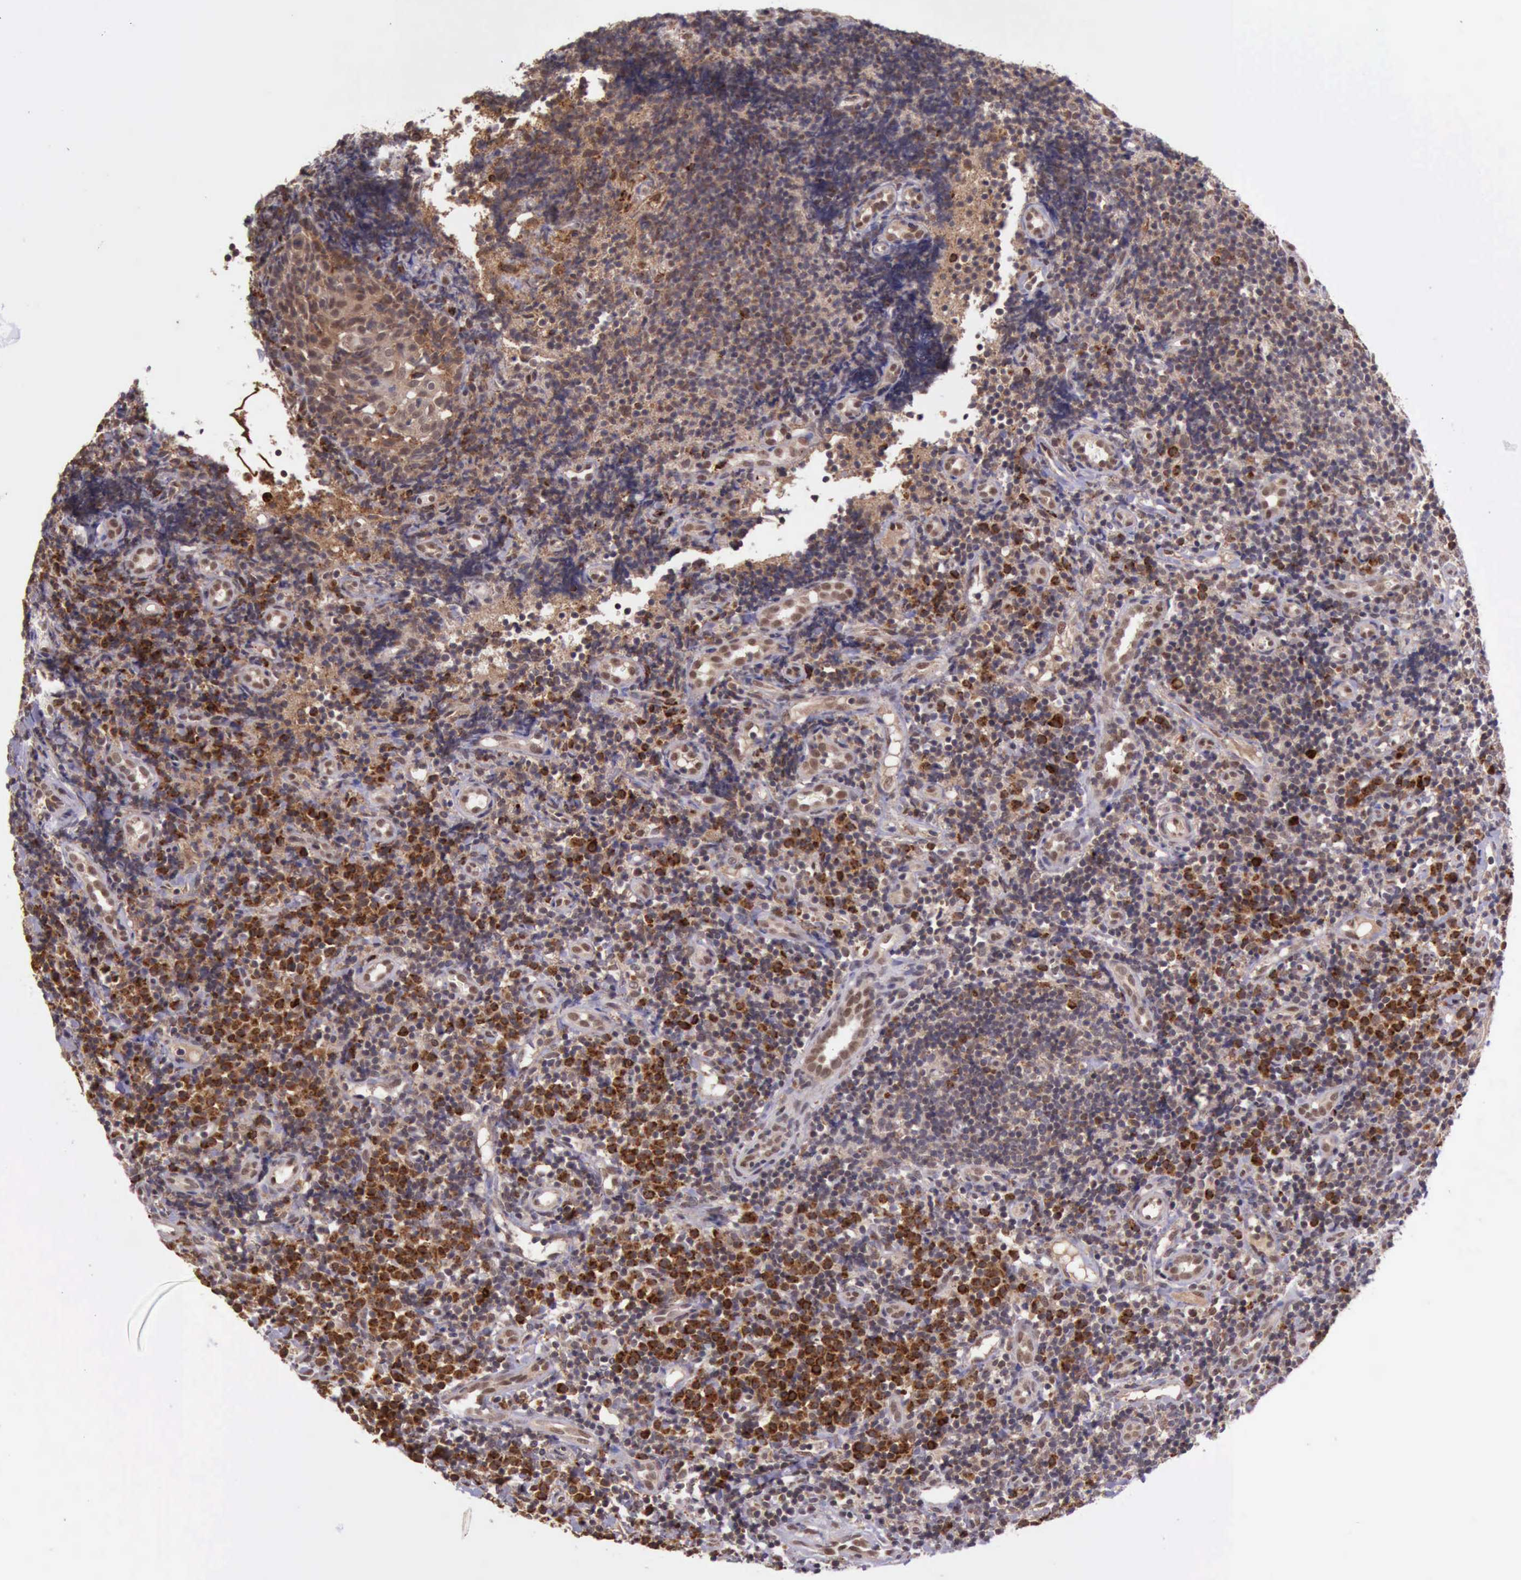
{"staining": {"intensity": "moderate", "quantity": ">75%", "location": "cytoplasmic/membranous"}, "tissue": "tonsil", "cell_type": "Germinal center cells", "image_type": "normal", "snomed": [{"axis": "morphology", "description": "Normal tissue, NOS"}, {"axis": "topography", "description": "Tonsil"}], "caption": "Human tonsil stained for a protein (brown) displays moderate cytoplasmic/membranous positive staining in about >75% of germinal center cells.", "gene": "ARMCX3", "patient": {"sex": "female", "age": 58}}